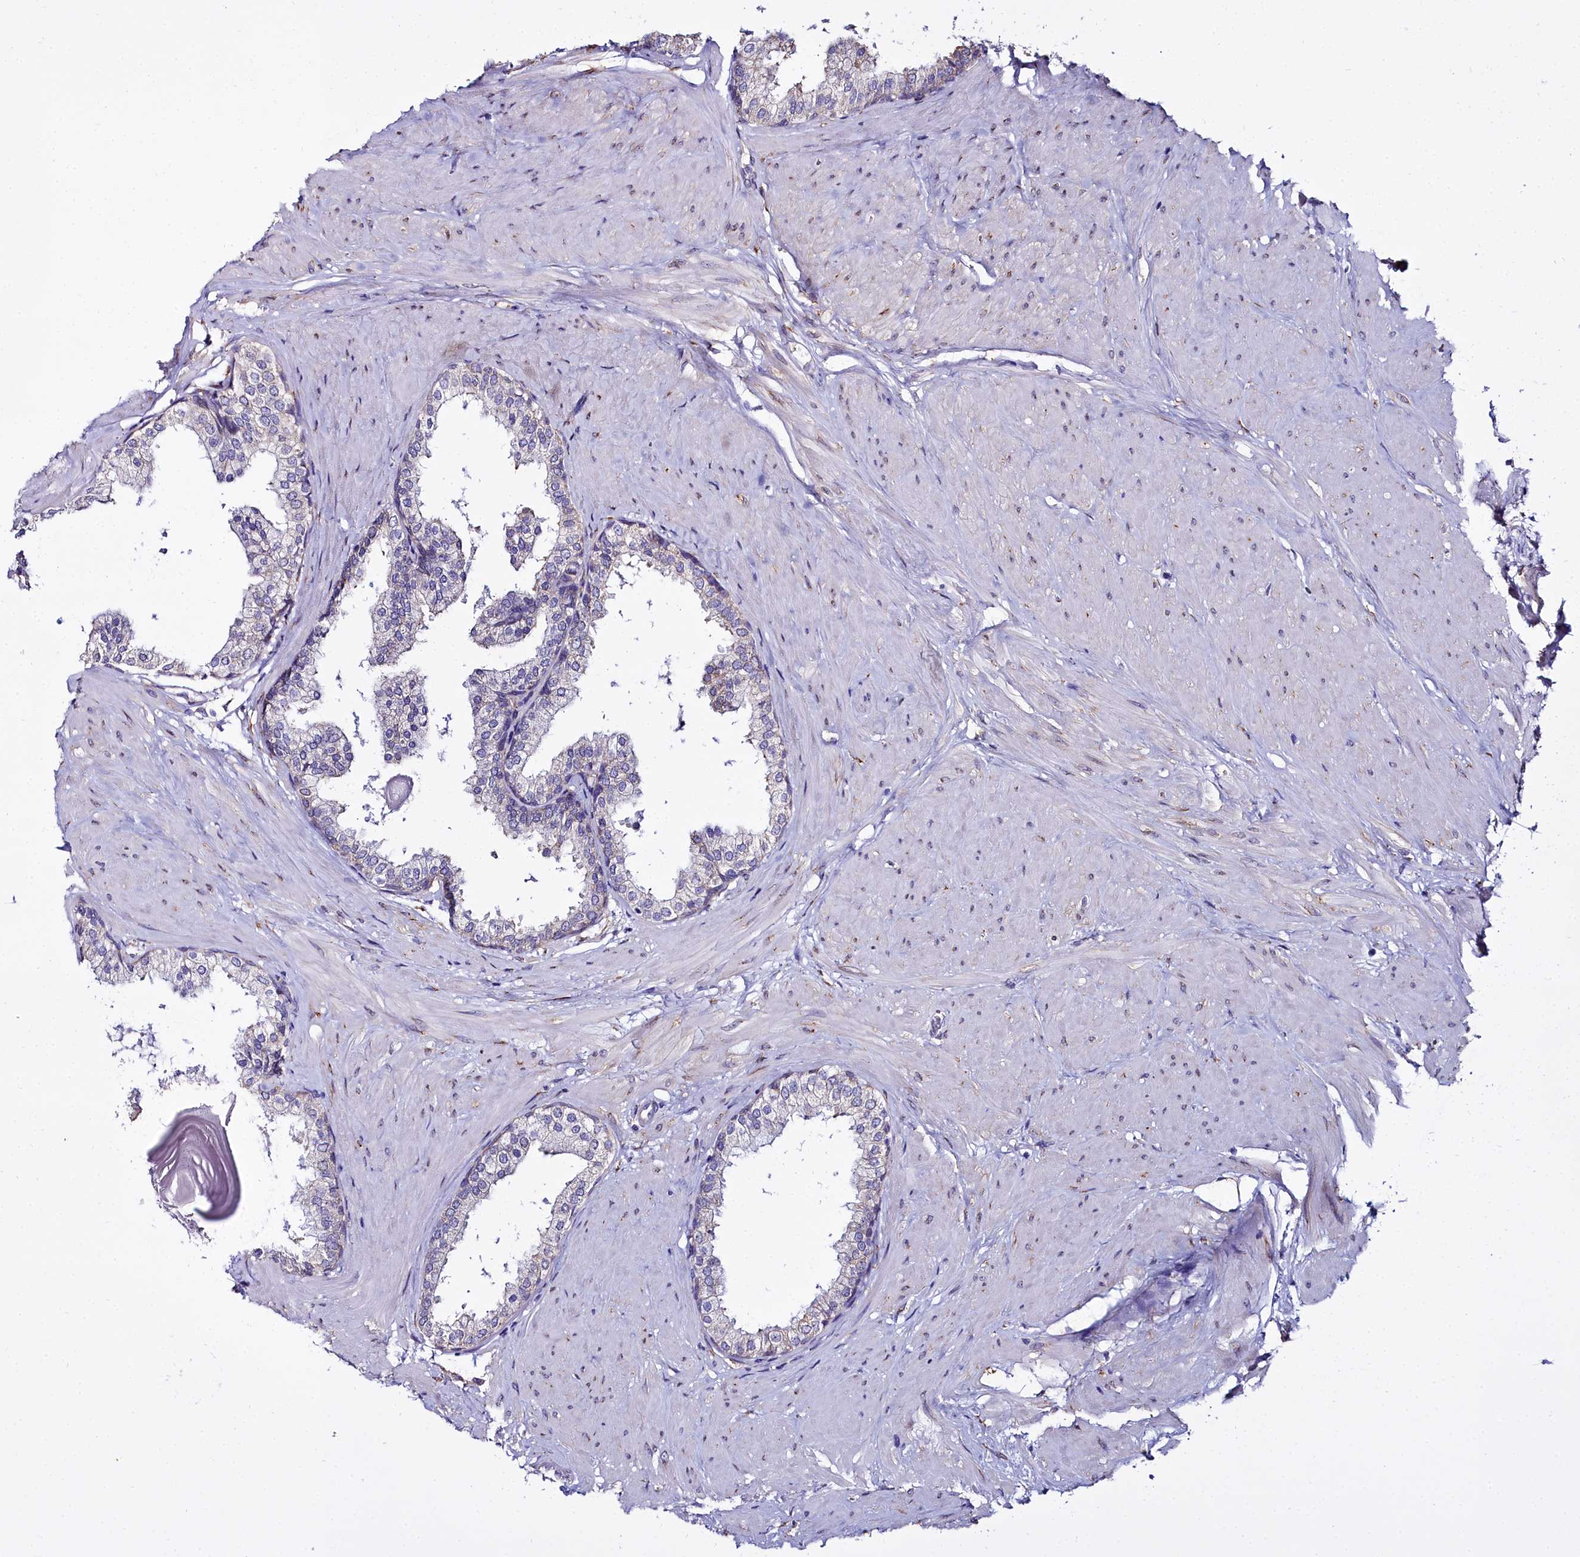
{"staining": {"intensity": "negative", "quantity": "none", "location": "none"}, "tissue": "prostate", "cell_type": "Glandular cells", "image_type": "normal", "snomed": [{"axis": "morphology", "description": "Normal tissue, NOS"}, {"axis": "topography", "description": "Prostate"}], "caption": "A photomicrograph of human prostate is negative for staining in glandular cells. (Immunohistochemistry (ihc), brightfield microscopy, high magnification).", "gene": "TXNDC5", "patient": {"sex": "male", "age": 48}}